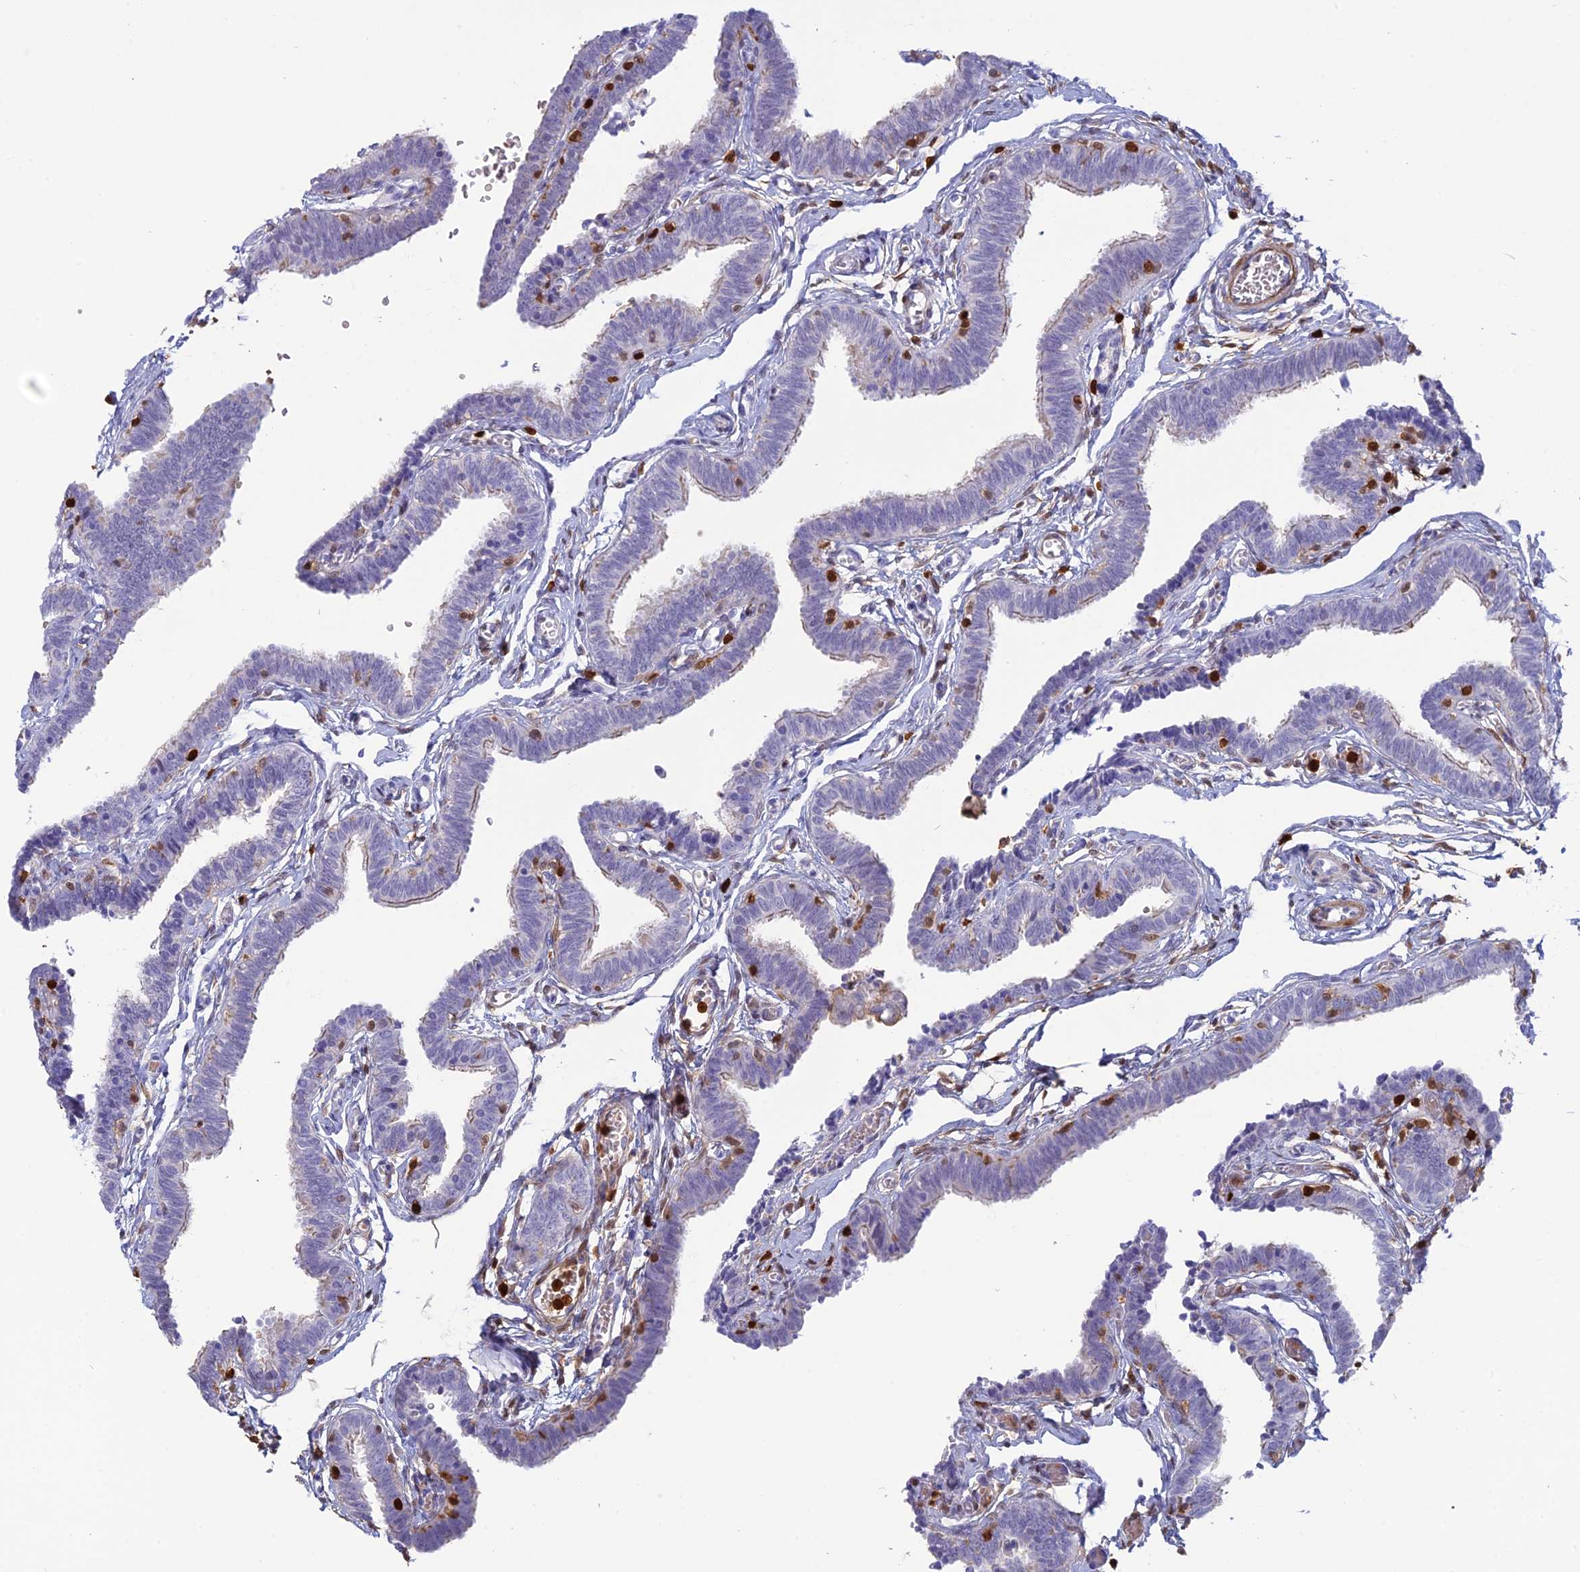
{"staining": {"intensity": "negative", "quantity": "none", "location": "none"}, "tissue": "fallopian tube", "cell_type": "Glandular cells", "image_type": "normal", "snomed": [{"axis": "morphology", "description": "Normal tissue, NOS"}, {"axis": "topography", "description": "Fallopian tube"}, {"axis": "topography", "description": "Ovary"}], "caption": "Glandular cells are negative for protein expression in unremarkable human fallopian tube. (Brightfield microscopy of DAB immunohistochemistry at high magnification).", "gene": "PGBD4", "patient": {"sex": "female", "age": 23}}